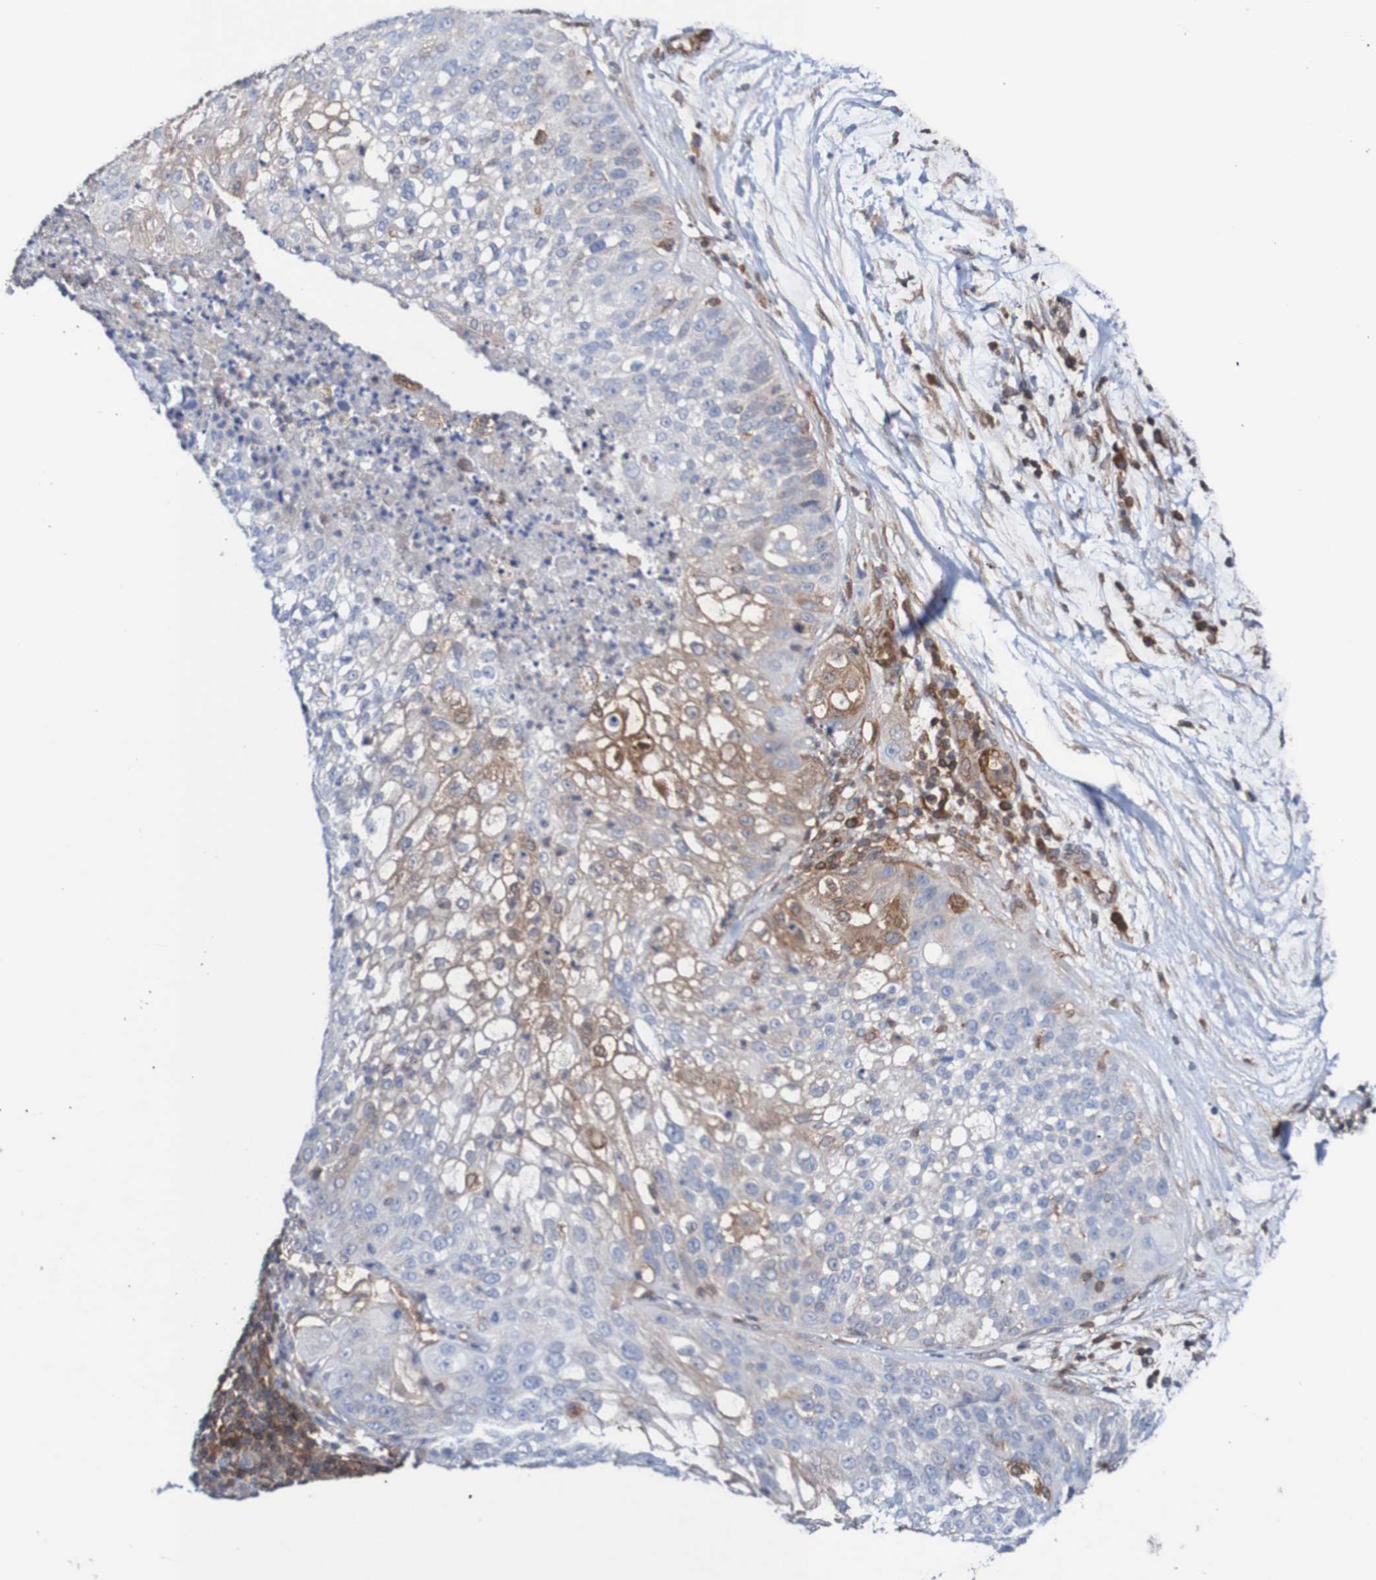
{"staining": {"intensity": "weak", "quantity": "<25%", "location": "cytoplasmic/membranous"}, "tissue": "lung cancer", "cell_type": "Tumor cells", "image_type": "cancer", "snomed": [{"axis": "morphology", "description": "Inflammation, NOS"}, {"axis": "morphology", "description": "Squamous cell carcinoma, NOS"}, {"axis": "topography", "description": "Lymph node"}, {"axis": "topography", "description": "Soft tissue"}, {"axis": "topography", "description": "Lung"}], "caption": "A micrograph of human squamous cell carcinoma (lung) is negative for staining in tumor cells. The staining is performed using DAB (3,3'-diaminobenzidine) brown chromogen with nuclei counter-stained in using hematoxylin.", "gene": "RIGI", "patient": {"sex": "male", "age": 66}}